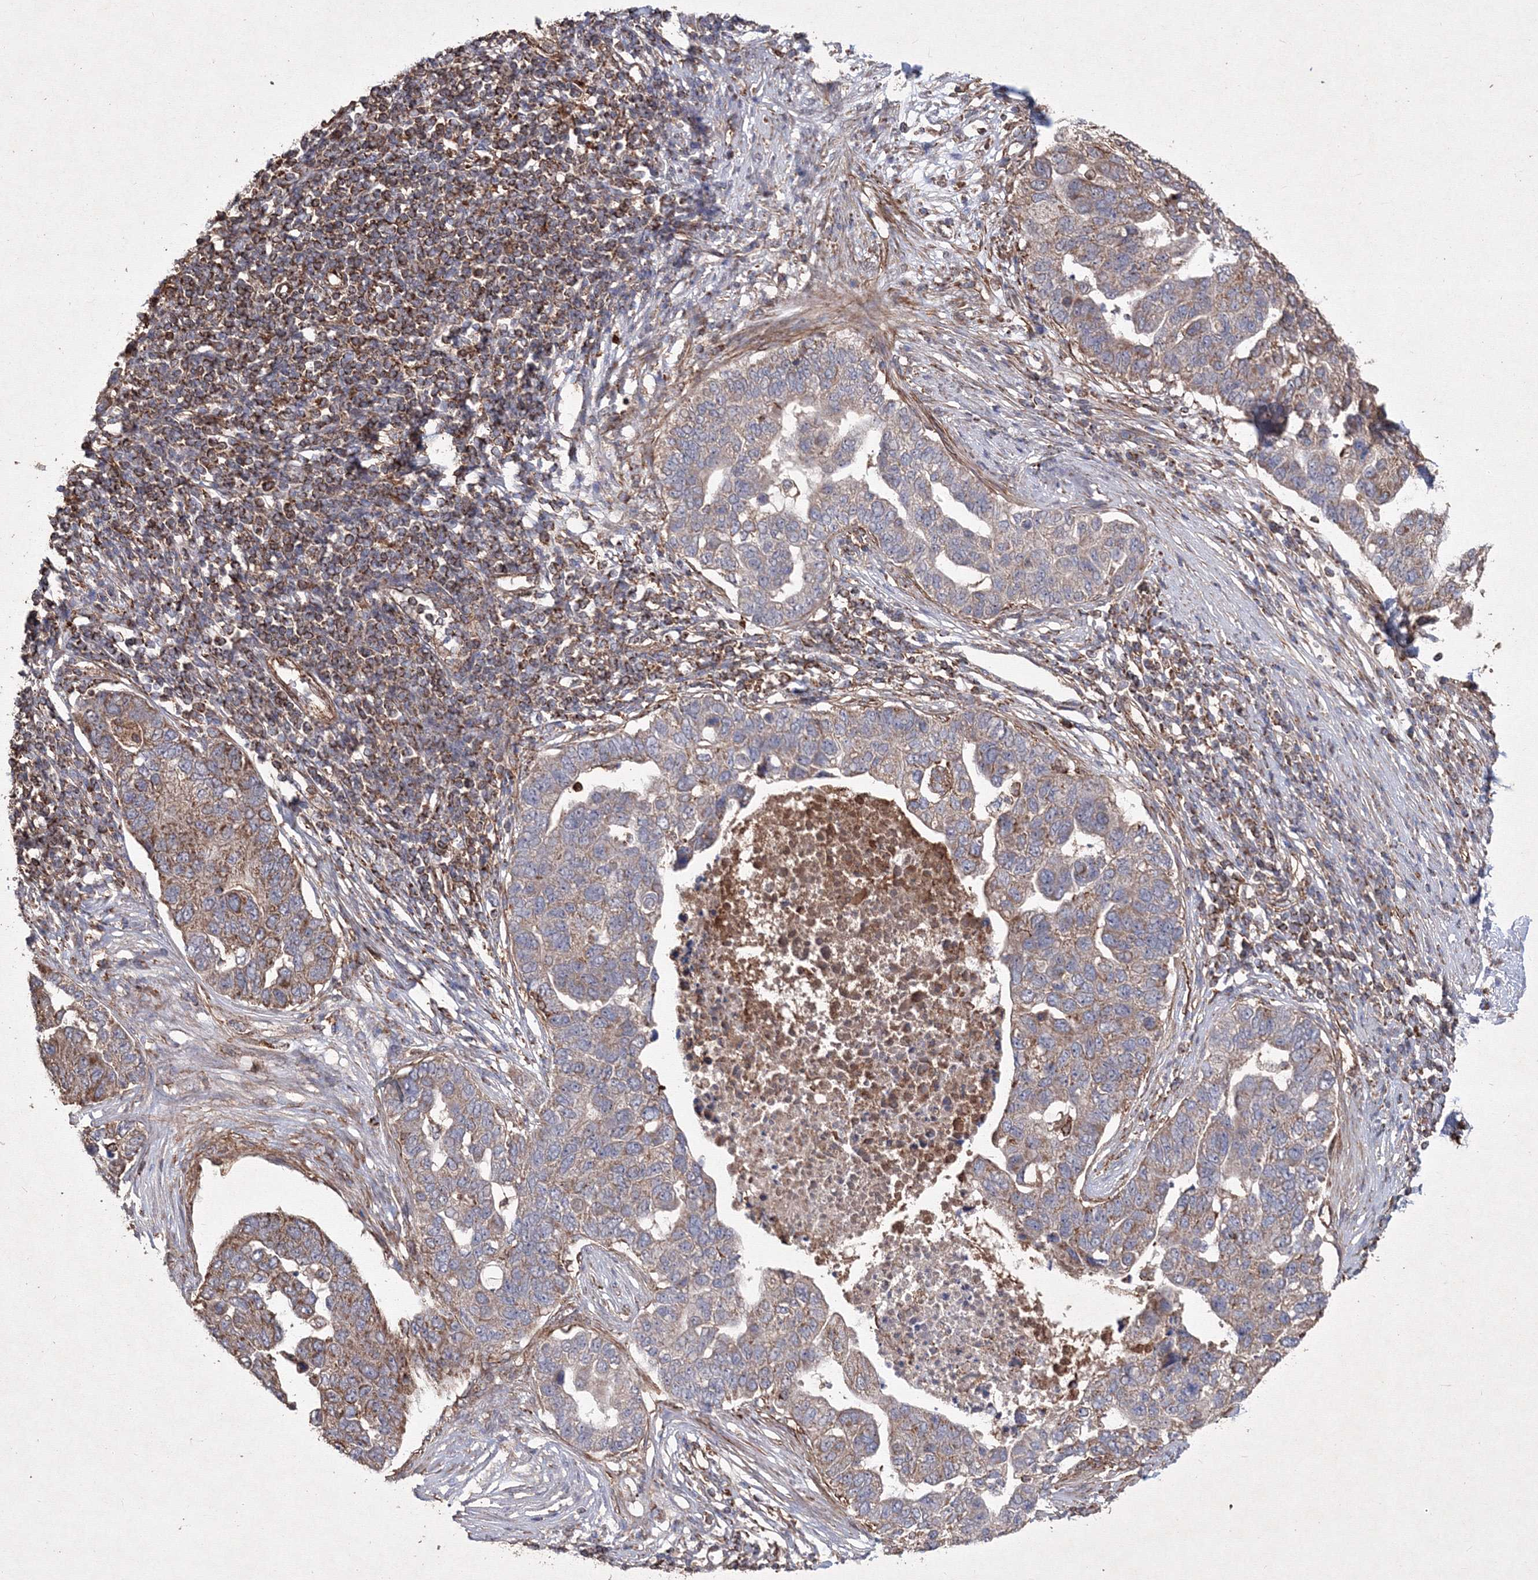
{"staining": {"intensity": "moderate", "quantity": "<25%", "location": "cytoplasmic/membranous"}, "tissue": "pancreatic cancer", "cell_type": "Tumor cells", "image_type": "cancer", "snomed": [{"axis": "morphology", "description": "Adenocarcinoma, NOS"}, {"axis": "topography", "description": "Pancreas"}], "caption": "This image demonstrates immunohistochemistry (IHC) staining of pancreatic cancer, with low moderate cytoplasmic/membranous positivity in approximately <25% of tumor cells.", "gene": "TMEM139", "patient": {"sex": "female", "age": 61}}